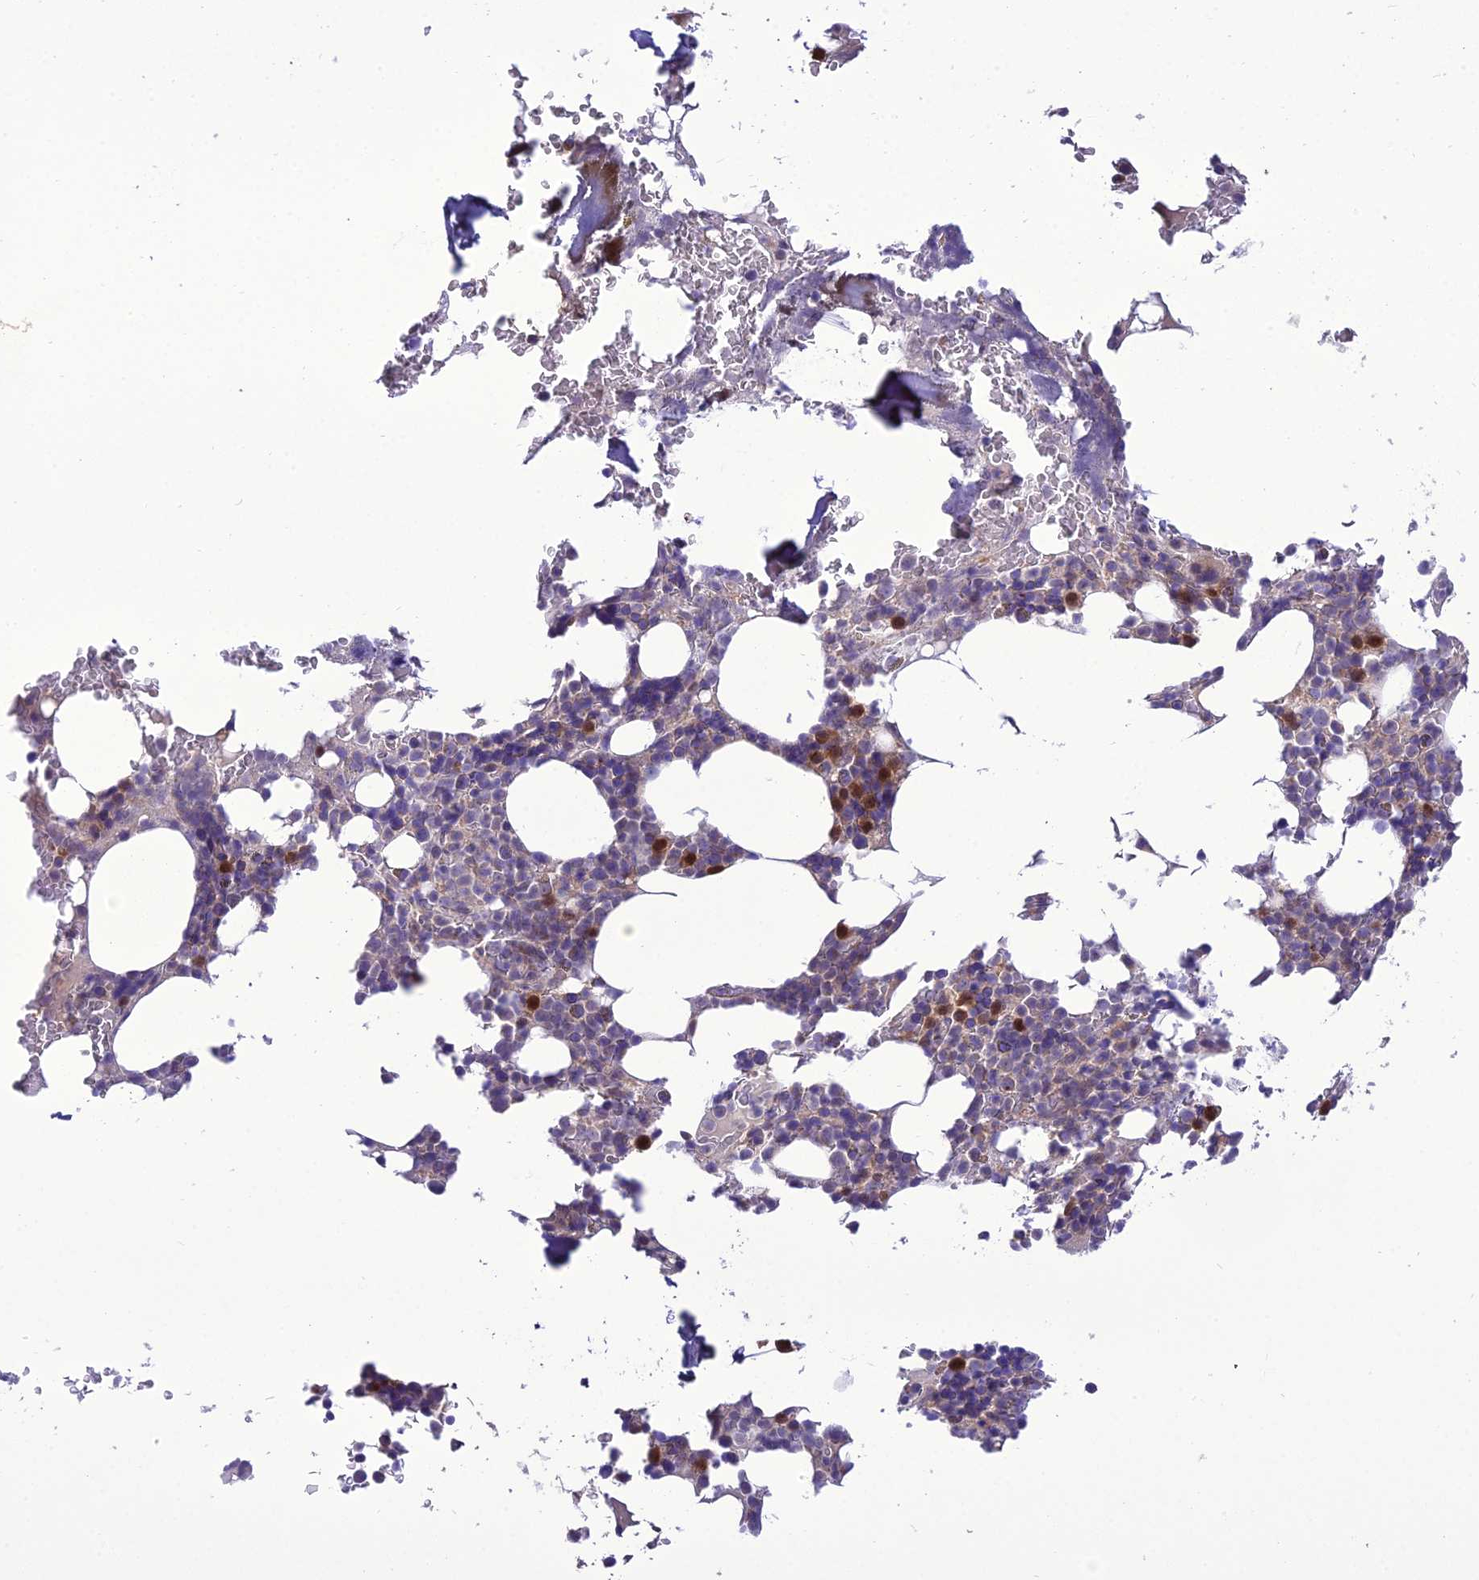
{"staining": {"intensity": "strong", "quantity": "<25%", "location": "cytoplasmic/membranous,nuclear"}, "tissue": "bone marrow", "cell_type": "Hematopoietic cells", "image_type": "normal", "snomed": [{"axis": "morphology", "description": "Normal tissue, NOS"}, {"axis": "topography", "description": "Bone marrow"}], "caption": "Immunohistochemical staining of benign bone marrow demonstrates <25% levels of strong cytoplasmic/membranous,nuclear protein expression in about <25% of hematopoietic cells. (DAB (3,3'-diaminobenzidine) = brown stain, brightfield microscopy at high magnification).", "gene": "BORCS6", "patient": {"sex": "male", "age": 58}}